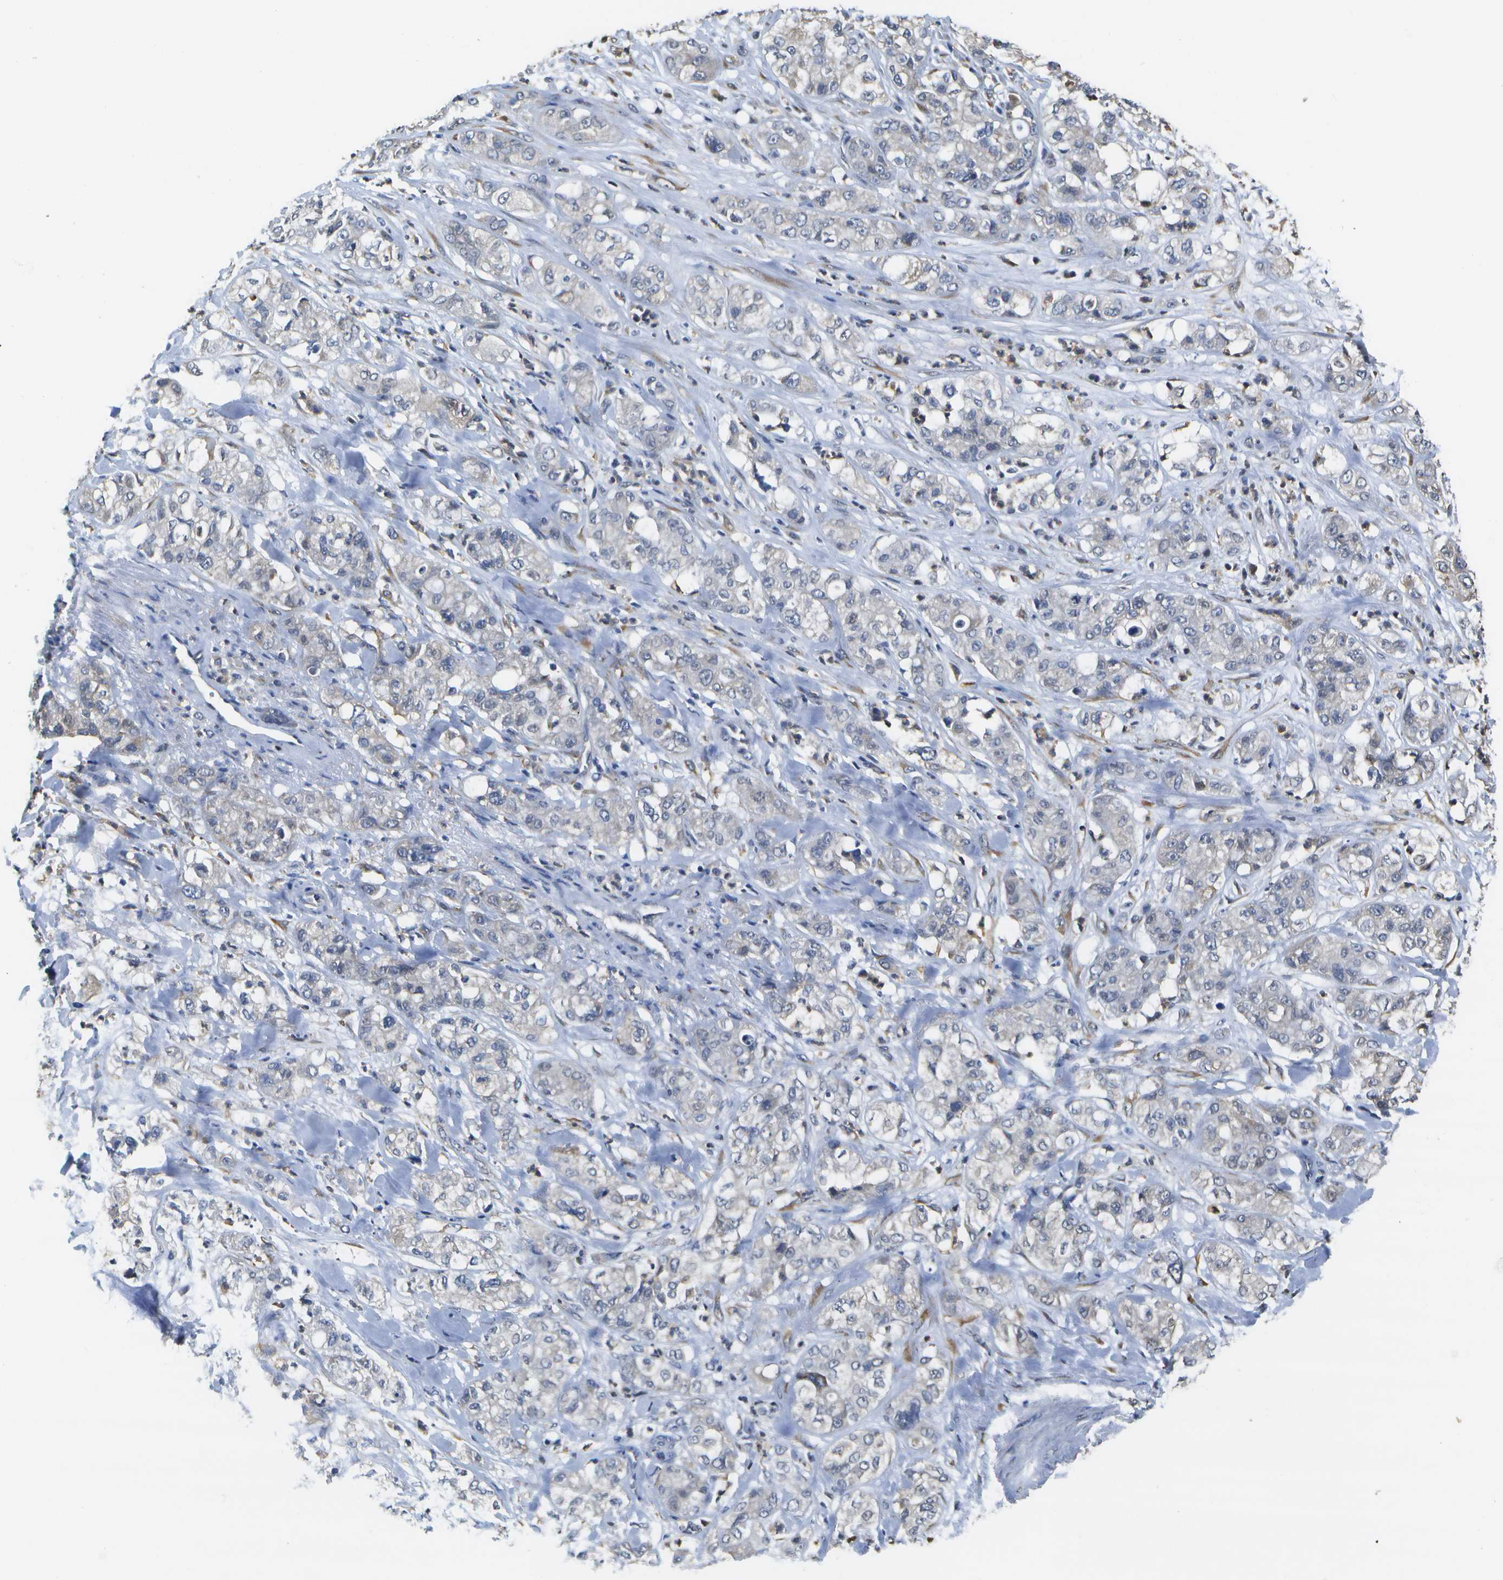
{"staining": {"intensity": "negative", "quantity": "none", "location": "none"}, "tissue": "pancreatic cancer", "cell_type": "Tumor cells", "image_type": "cancer", "snomed": [{"axis": "morphology", "description": "Adenocarcinoma, NOS"}, {"axis": "topography", "description": "Pancreas"}], "caption": "Tumor cells are negative for protein expression in human adenocarcinoma (pancreatic).", "gene": "DSE", "patient": {"sex": "female", "age": 78}}